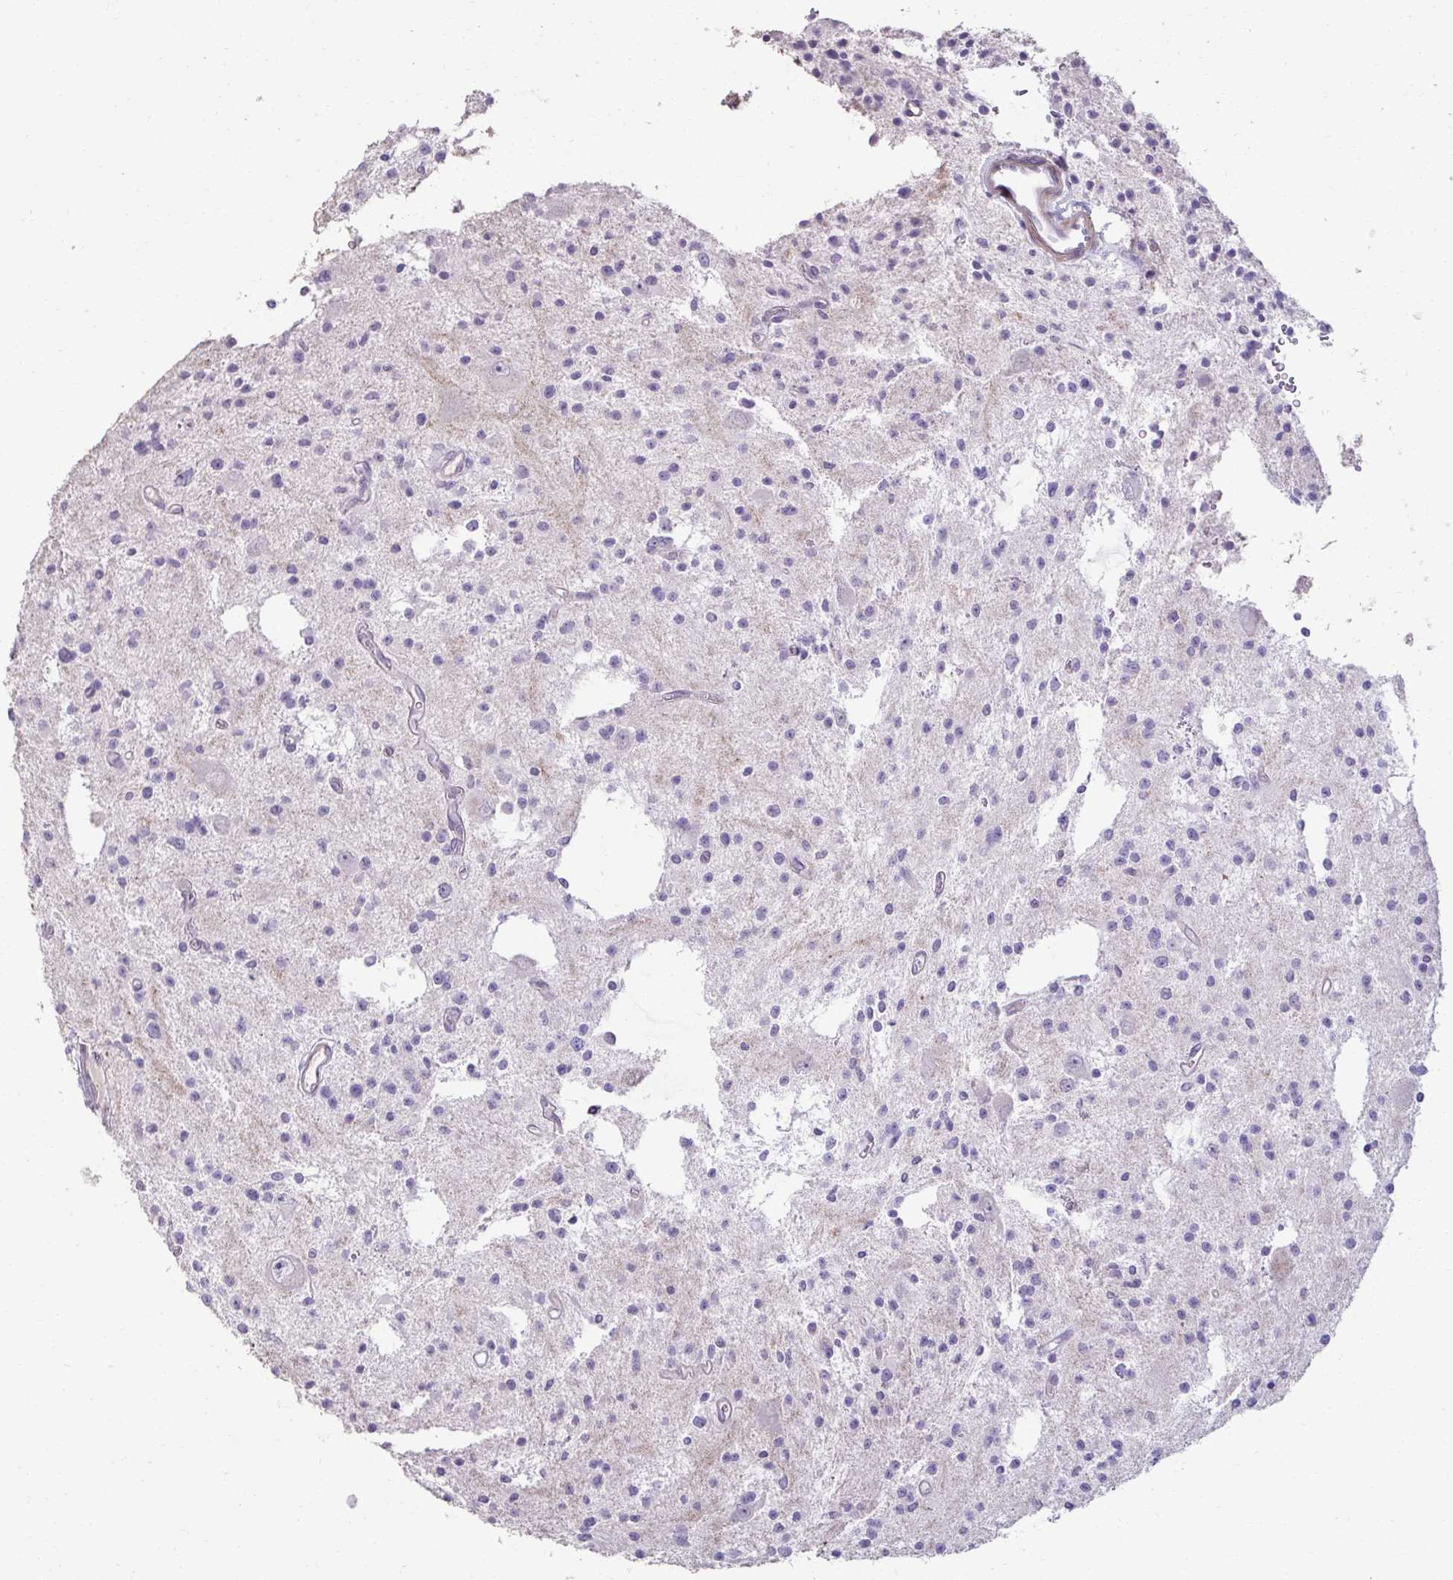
{"staining": {"intensity": "negative", "quantity": "none", "location": "none"}, "tissue": "glioma", "cell_type": "Tumor cells", "image_type": "cancer", "snomed": [{"axis": "morphology", "description": "Glioma, malignant, Low grade"}, {"axis": "topography", "description": "Brain"}], "caption": "Immunohistochemistry of glioma displays no staining in tumor cells. Brightfield microscopy of IHC stained with DAB (3,3'-diaminobenzidine) (brown) and hematoxylin (blue), captured at high magnification.", "gene": "SLC30A3", "patient": {"sex": "male", "age": 43}}